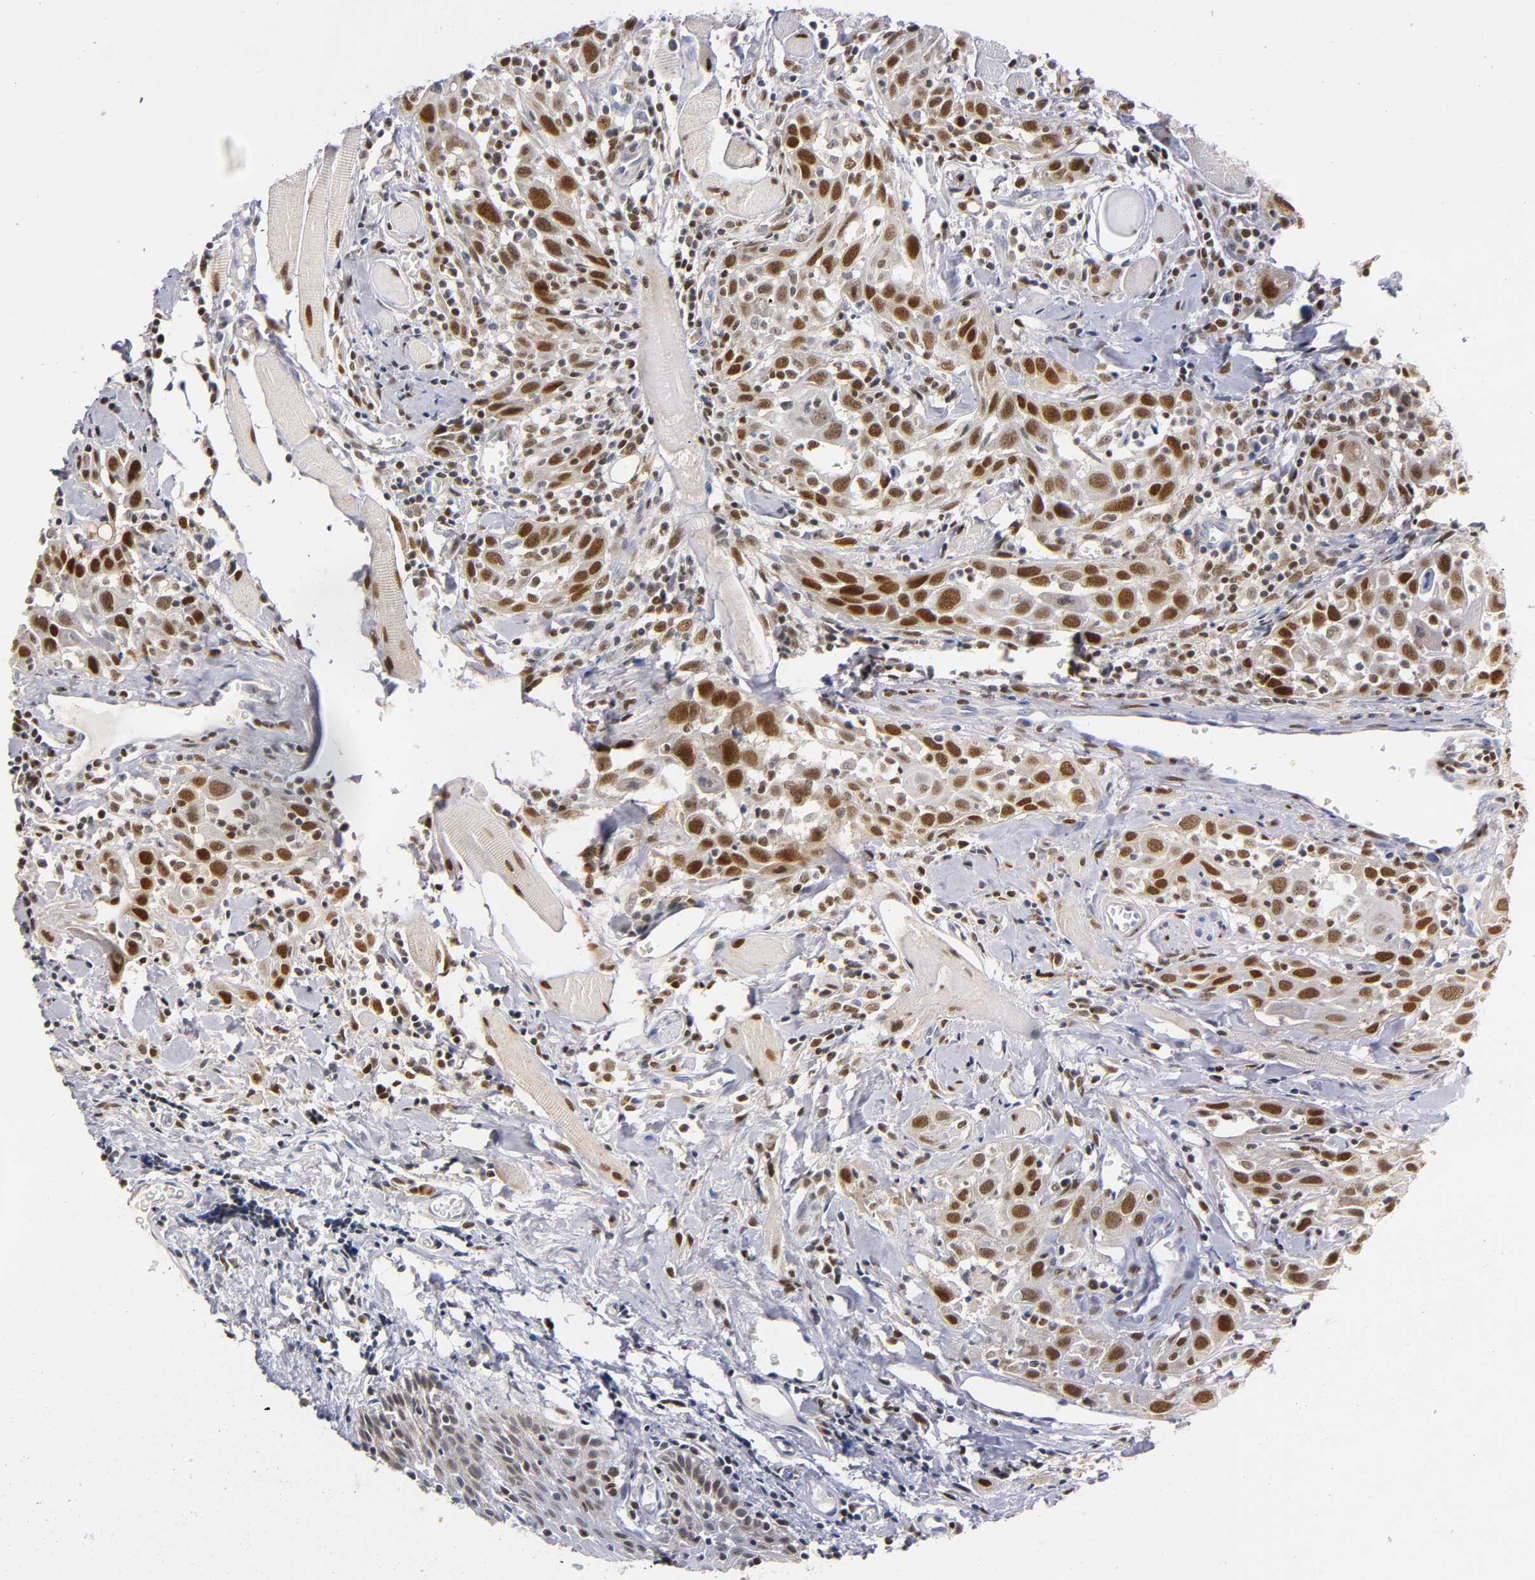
{"staining": {"intensity": "moderate", "quantity": ">75%", "location": "nuclear"}, "tissue": "head and neck cancer", "cell_type": "Tumor cells", "image_type": "cancer", "snomed": [{"axis": "morphology", "description": "Squamous cell carcinoma, NOS"}, {"axis": "topography", "description": "Oral tissue"}, {"axis": "topography", "description": "Head-Neck"}], "caption": "Brown immunohistochemical staining in squamous cell carcinoma (head and neck) reveals moderate nuclear staining in about >75% of tumor cells.", "gene": "RUNX1", "patient": {"sex": "female", "age": 50}}